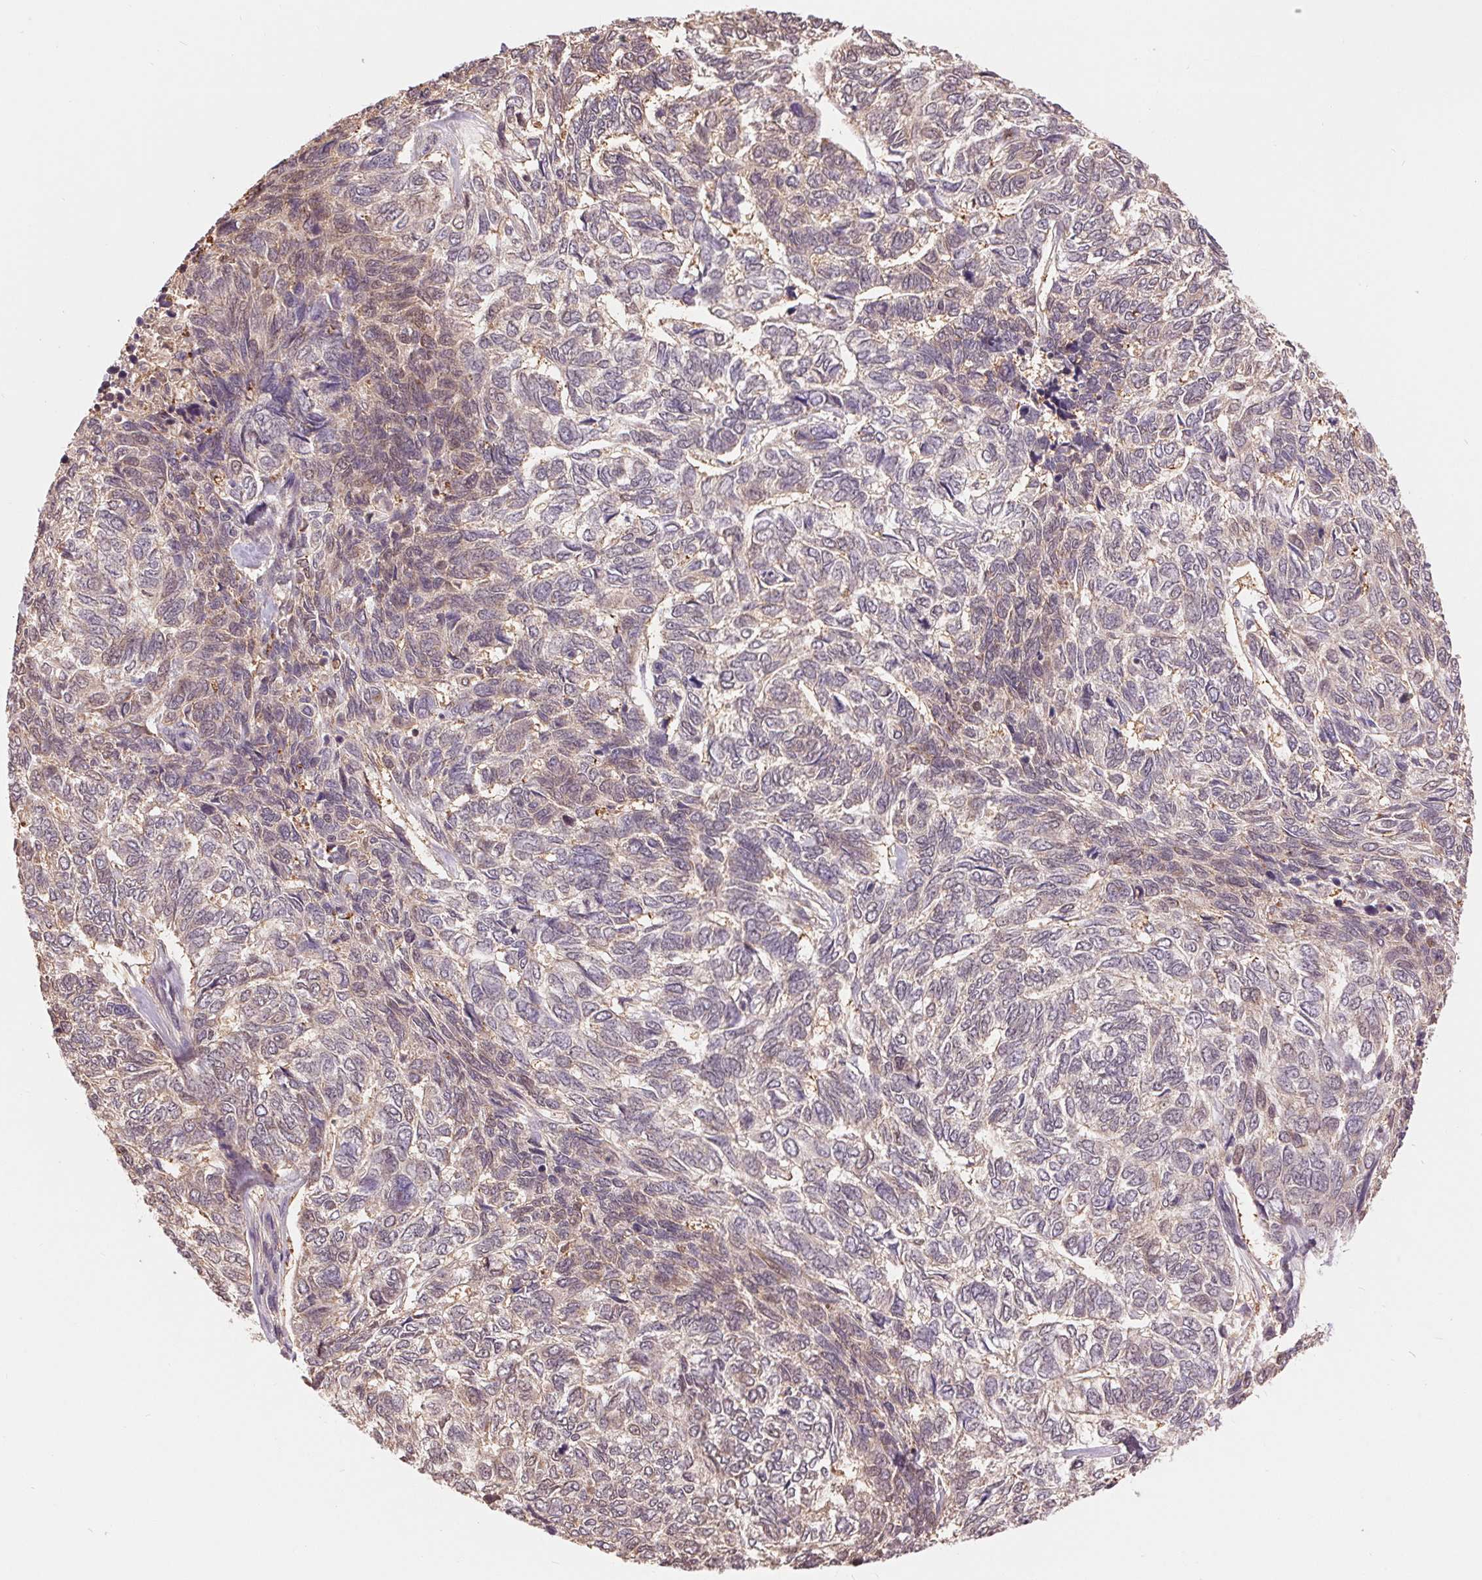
{"staining": {"intensity": "weak", "quantity": "25%-75%", "location": "cytoplasmic/membranous"}, "tissue": "skin cancer", "cell_type": "Tumor cells", "image_type": "cancer", "snomed": [{"axis": "morphology", "description": "Basal cell carcinoma"}, {"axis": "topography", "description": "Skin"}], "caption": "Weak cytoplasmic/membranous protein positivity is identified in about 25%-75% of tumor cells in skin cancer (basal cell carcinoma).", "gene": "TMEM273", "patient": {"sex": "female", "age": 65}}